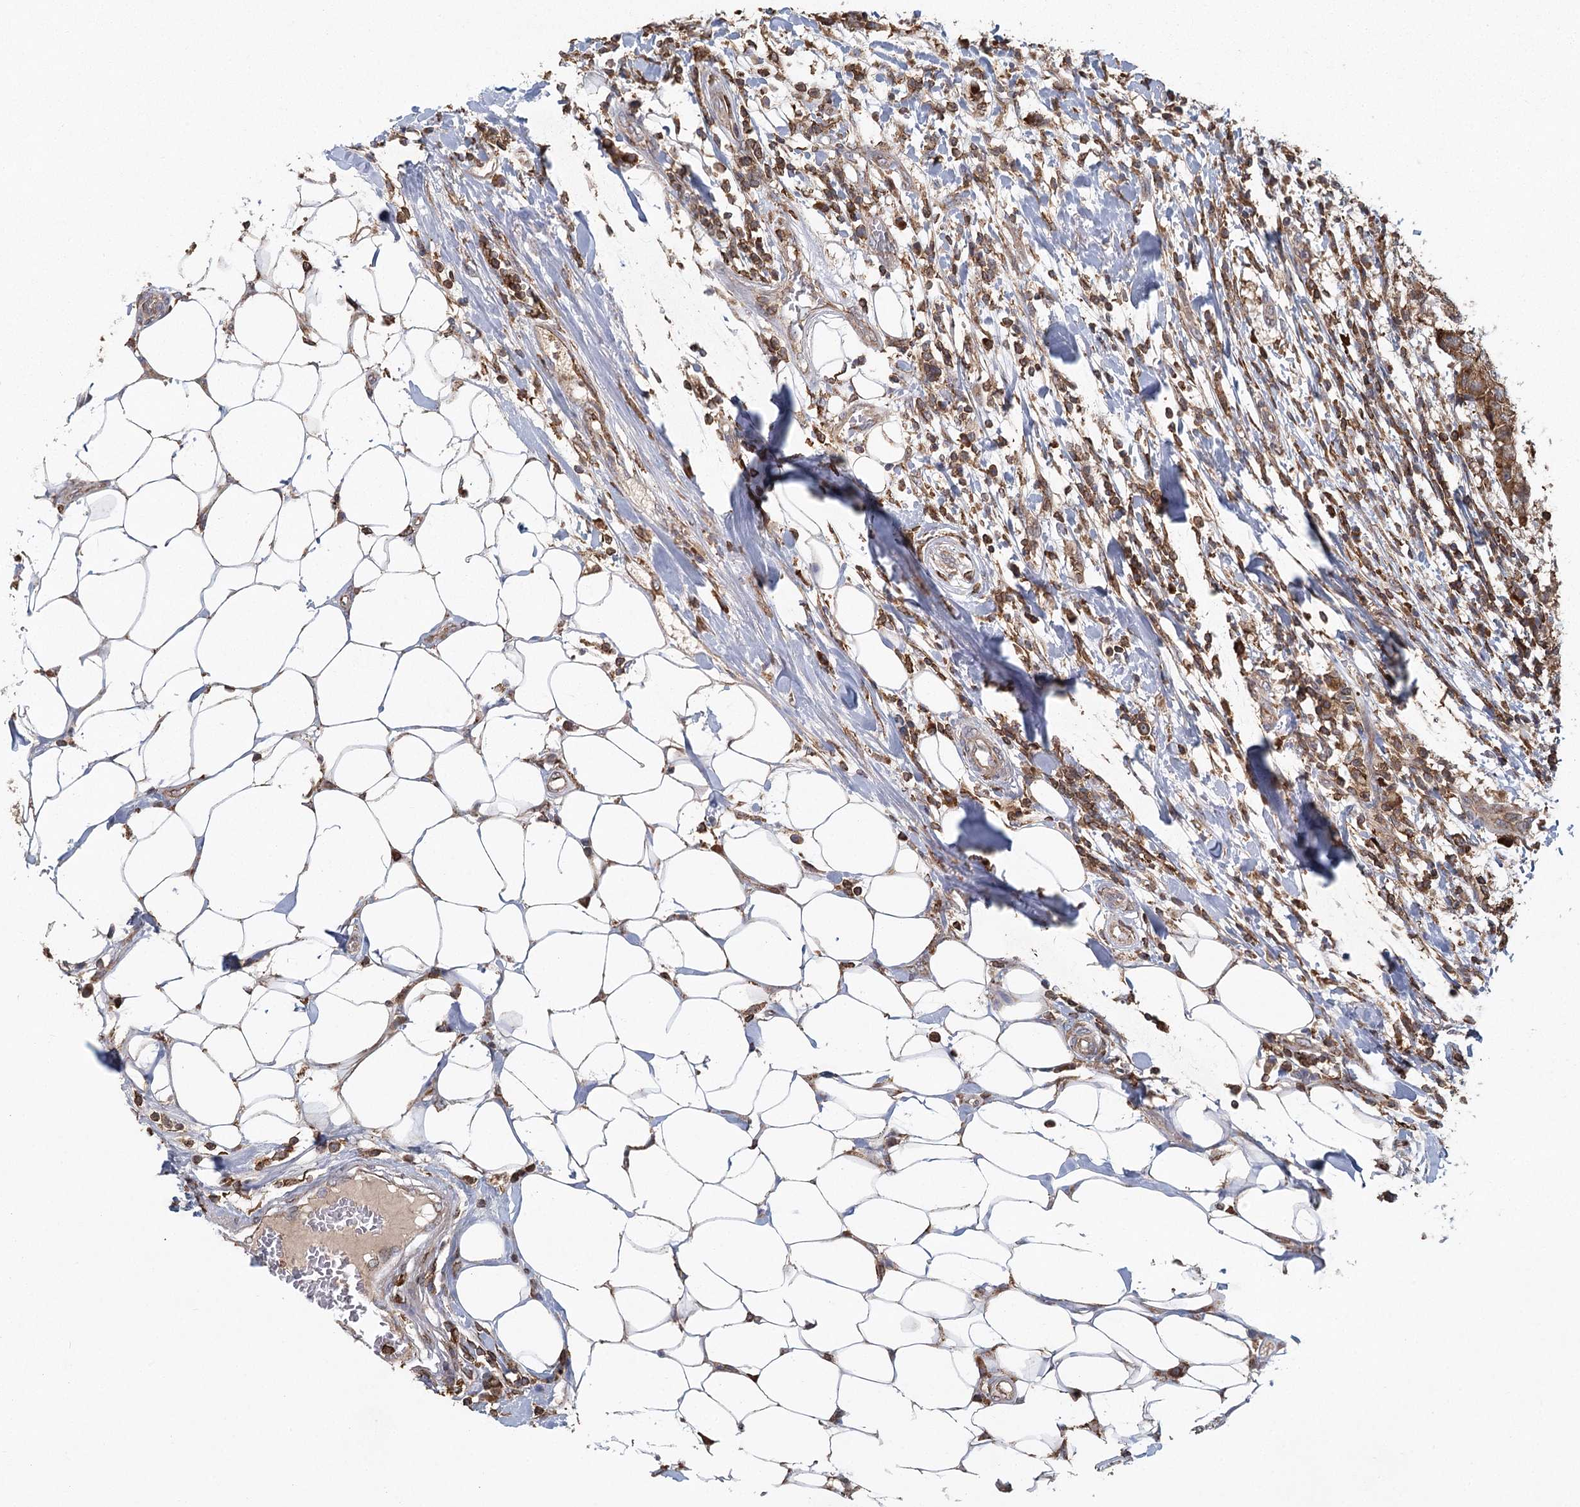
{"staining": {"intensity": "moderate", "quantity": ">75%", "location": "cytoplasmic/membranous"}, "tissue": "breast cancer", "cell_type": "Tumor cells", "image_type": "cancer", "snomed": [{"axis": "morphology", "description": "Duct carcinoma"}, {"axis": "topography", "description": "Breast"}], "caption": "About >75% of tumor cells in human breast cancer reveal moderate cytoplasmic/membranous protein positivity as visualized by brown immunohistochemical staining.", "gene": "PLEKHA7", "patient": {"sex": "female", "age": 27}}